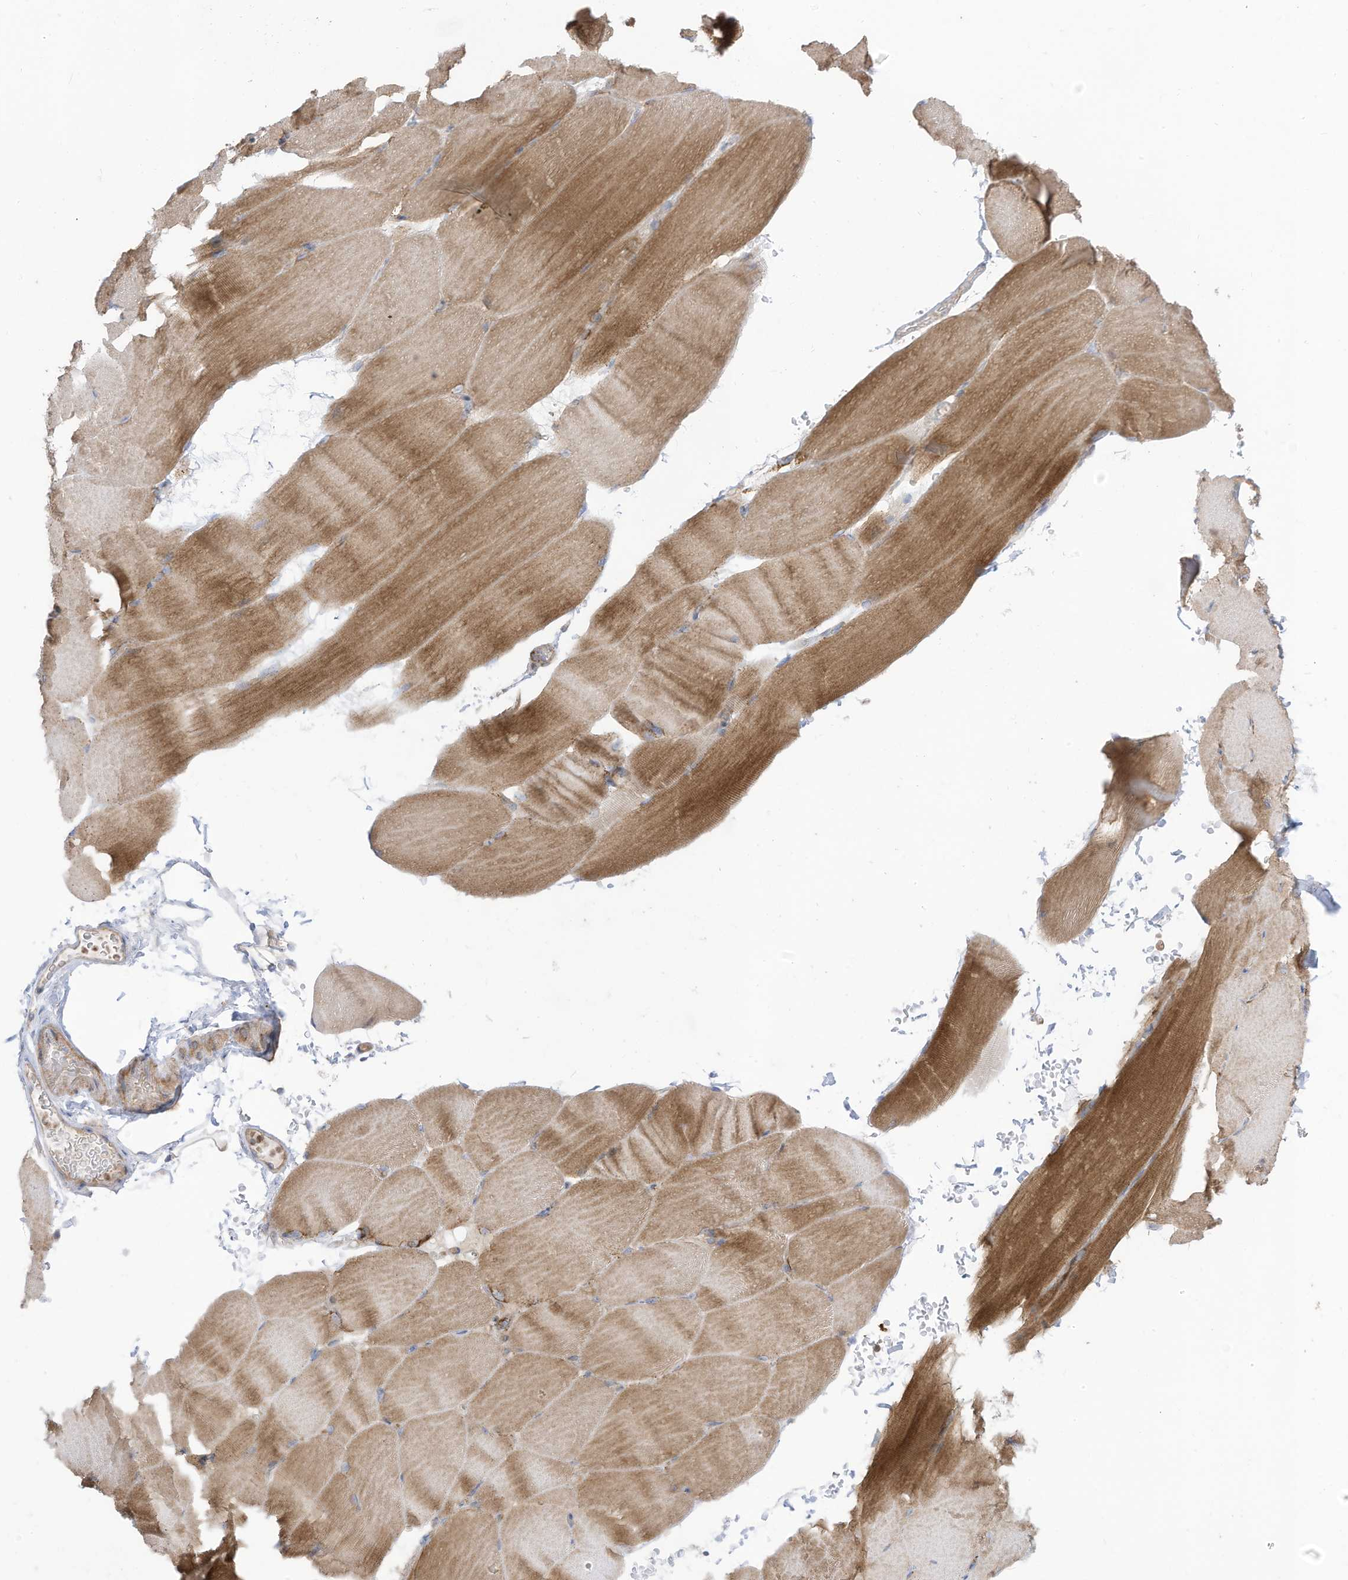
{"staining": {"intensity": "moderate", "quantity": "25%-75%", "location": "cytoplasmic/membranous"}, "tissue": "skeletal muscle", "cell_type": "Myocytes", "image_type": "normal", "snomed": [{"axis": "morphology", "description": "Normal tissue, NOS"}, {"axis": "topography", "description": "Skeletal muscle"}, {"axis": "topography", "description": "Parathyroid gland"}], "caption": "Immunohistochemistry (IHC) staining of benign skeletal muscle, which reveals medium levels of moderate cytoplasmic/membranous positivity in approximately 25%-75% of myocytes indicating moderate cytoplasmic/membranous protein staining. The staining was performed using DAB (3,3'-diaminobenzidine) (brown) for protein detection and nuclei were counterstained in hematoxylin (blue).", "gene": "CGAS", "patient": {"sex": "female", "age": 37}}